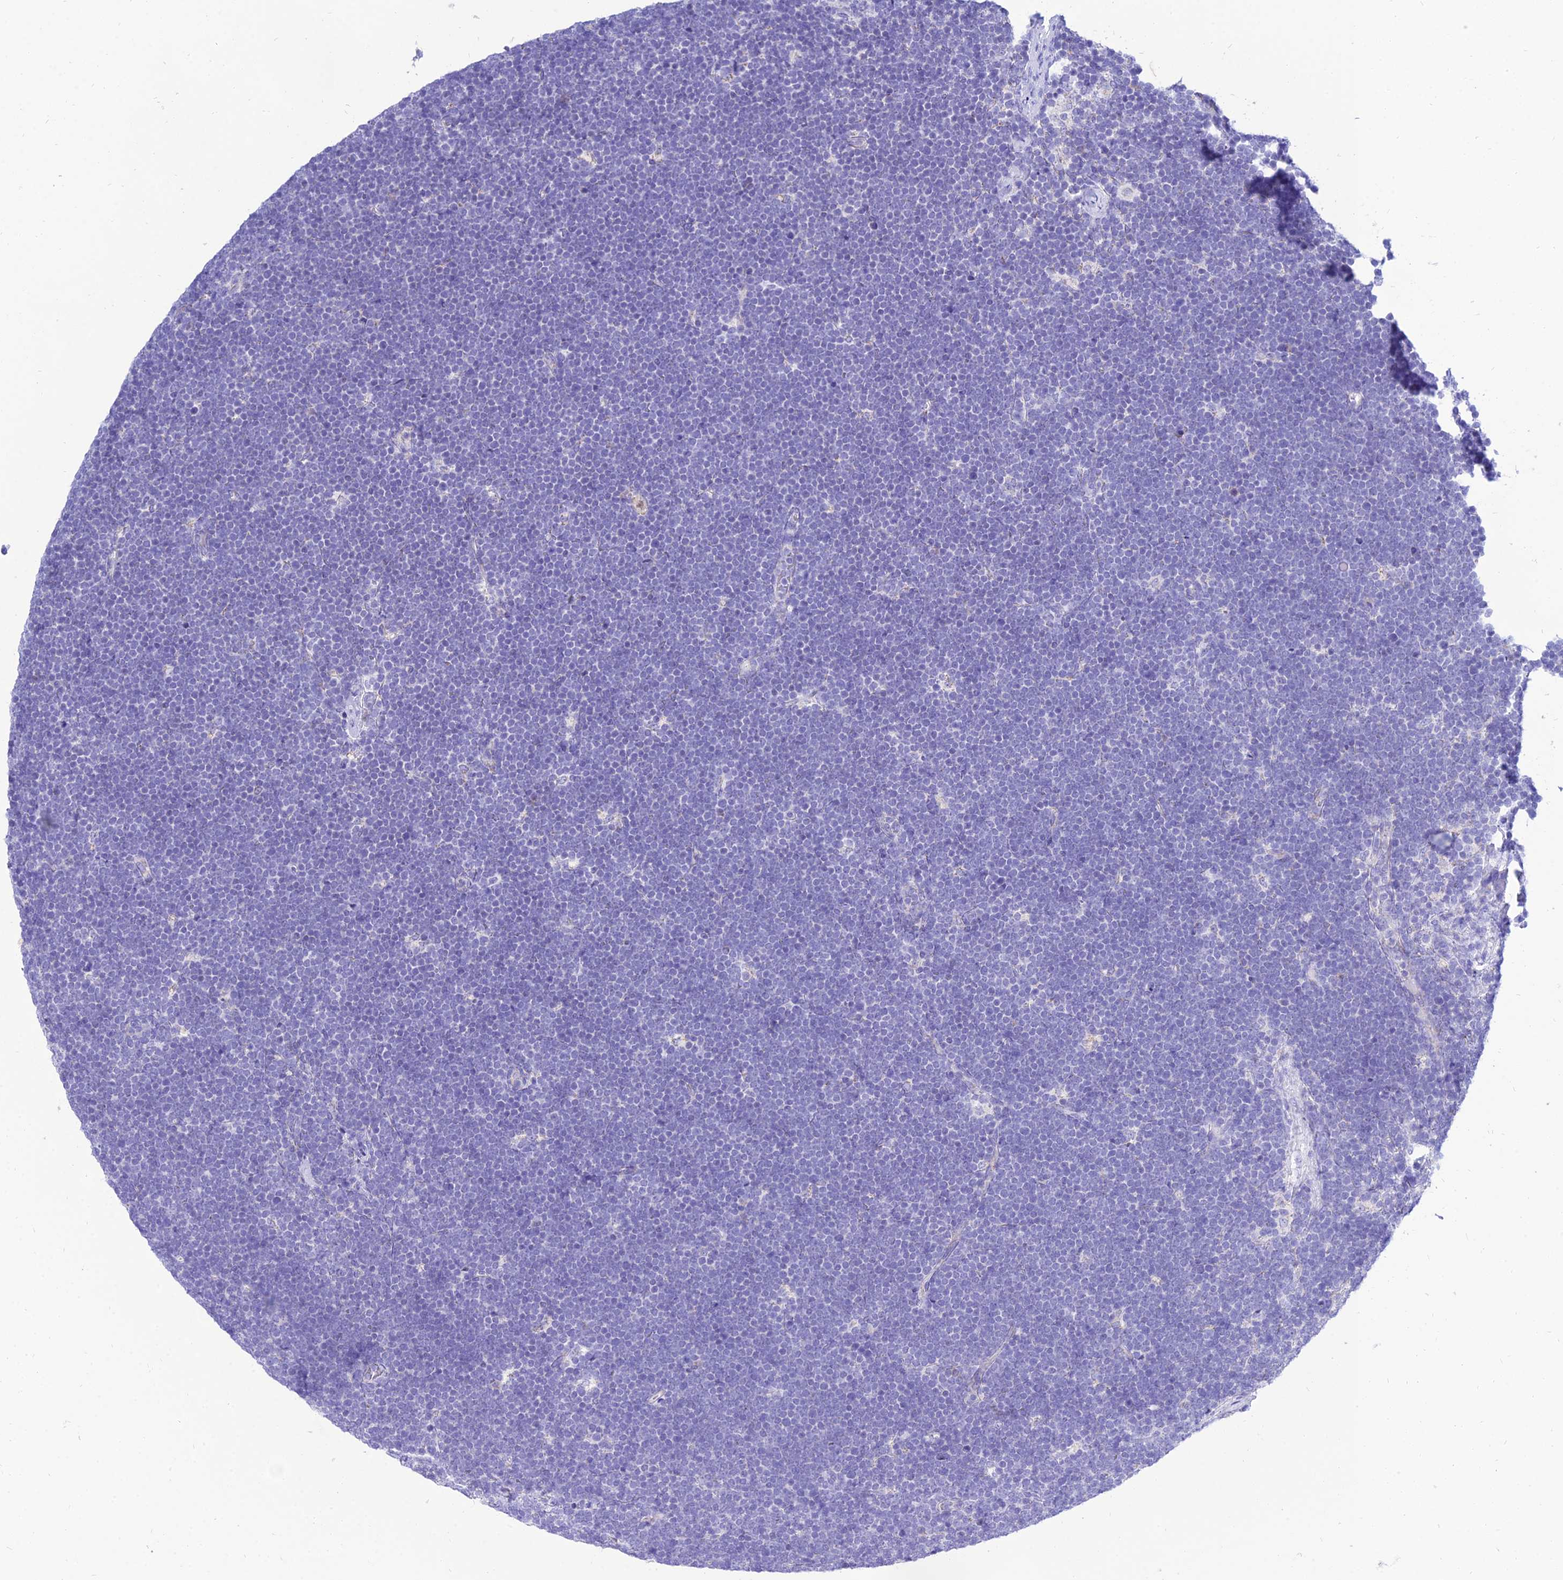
{"staining": {"intensity": "negative", "quantity": "none", "location": "none"}, "tissue": "lymphoma", "cell_type": "Tumor cells", "image_type": "cancer", "snomed": [{"axis": "morphology", "description": "Malignant lymphoma, non-Hodgkin's type, High grade"}, {"axis": "topography", "description": "Lymph node"}], "caption": "Tumor cells show no significant protein positivity in malignant lymphoma, non-Hodgkin's type (high-grade).", "gene": "PKN3", "patient": {"sex": "male", "age": 13}}